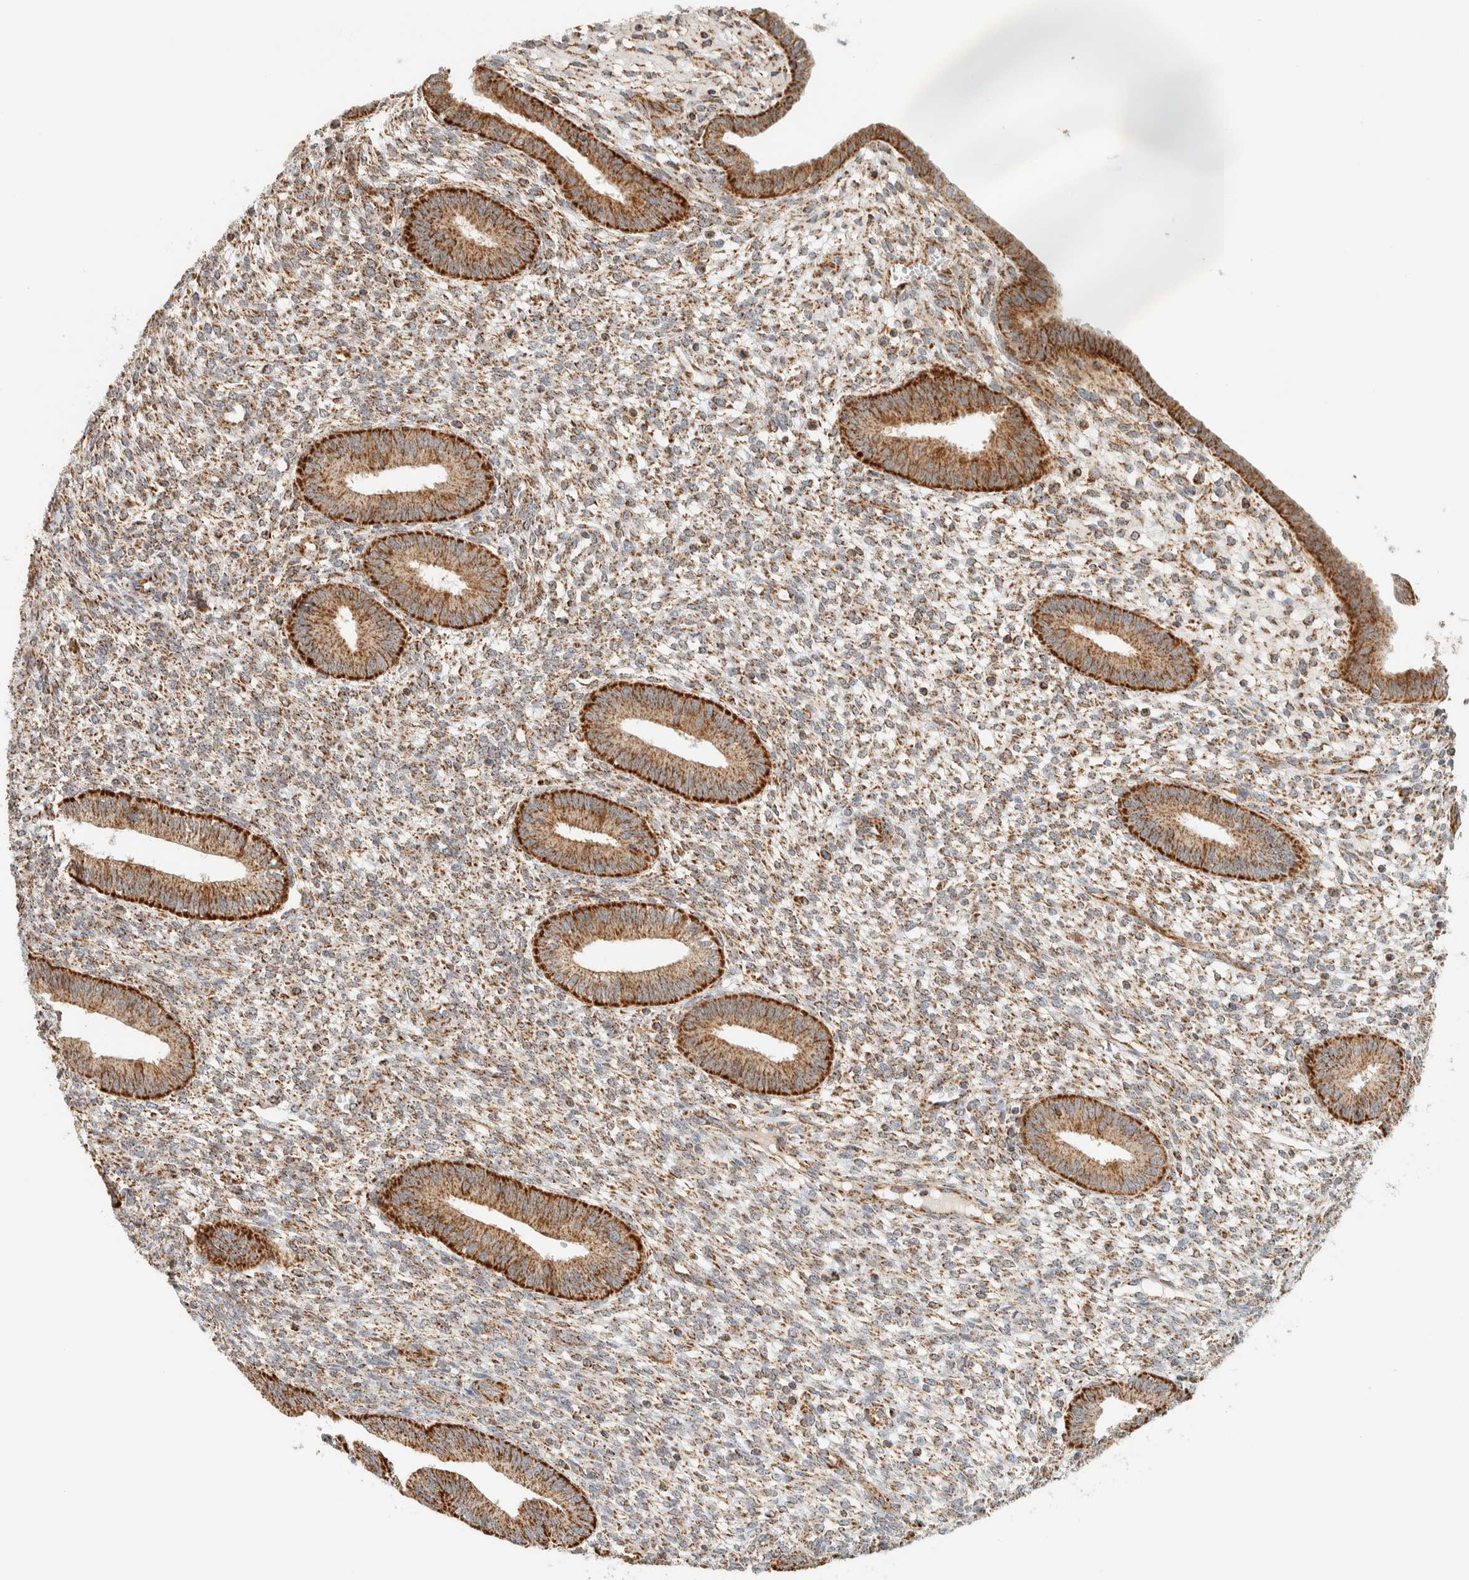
{"staining": {"intensity": "moderate", "quantity": ">75%", "location": "cytoplasmic/membranous"}, "tissue": "endometrium", "cell_type": "Cells in endometrial stroma", "image_type": "normal", "snomed": [{"axis": "morphology", "description": "Normal tissue, NOS"}, {"axis": "topography", "description": "Endometrium"}], "caption": "A brown stain labels moderate cytoplasmic/membranous positivity of a protein in cells in endometrial stroma of normal human endometrium.", "gene": "KIFAP3", "patient": {"sex": "female", "age": 46}}